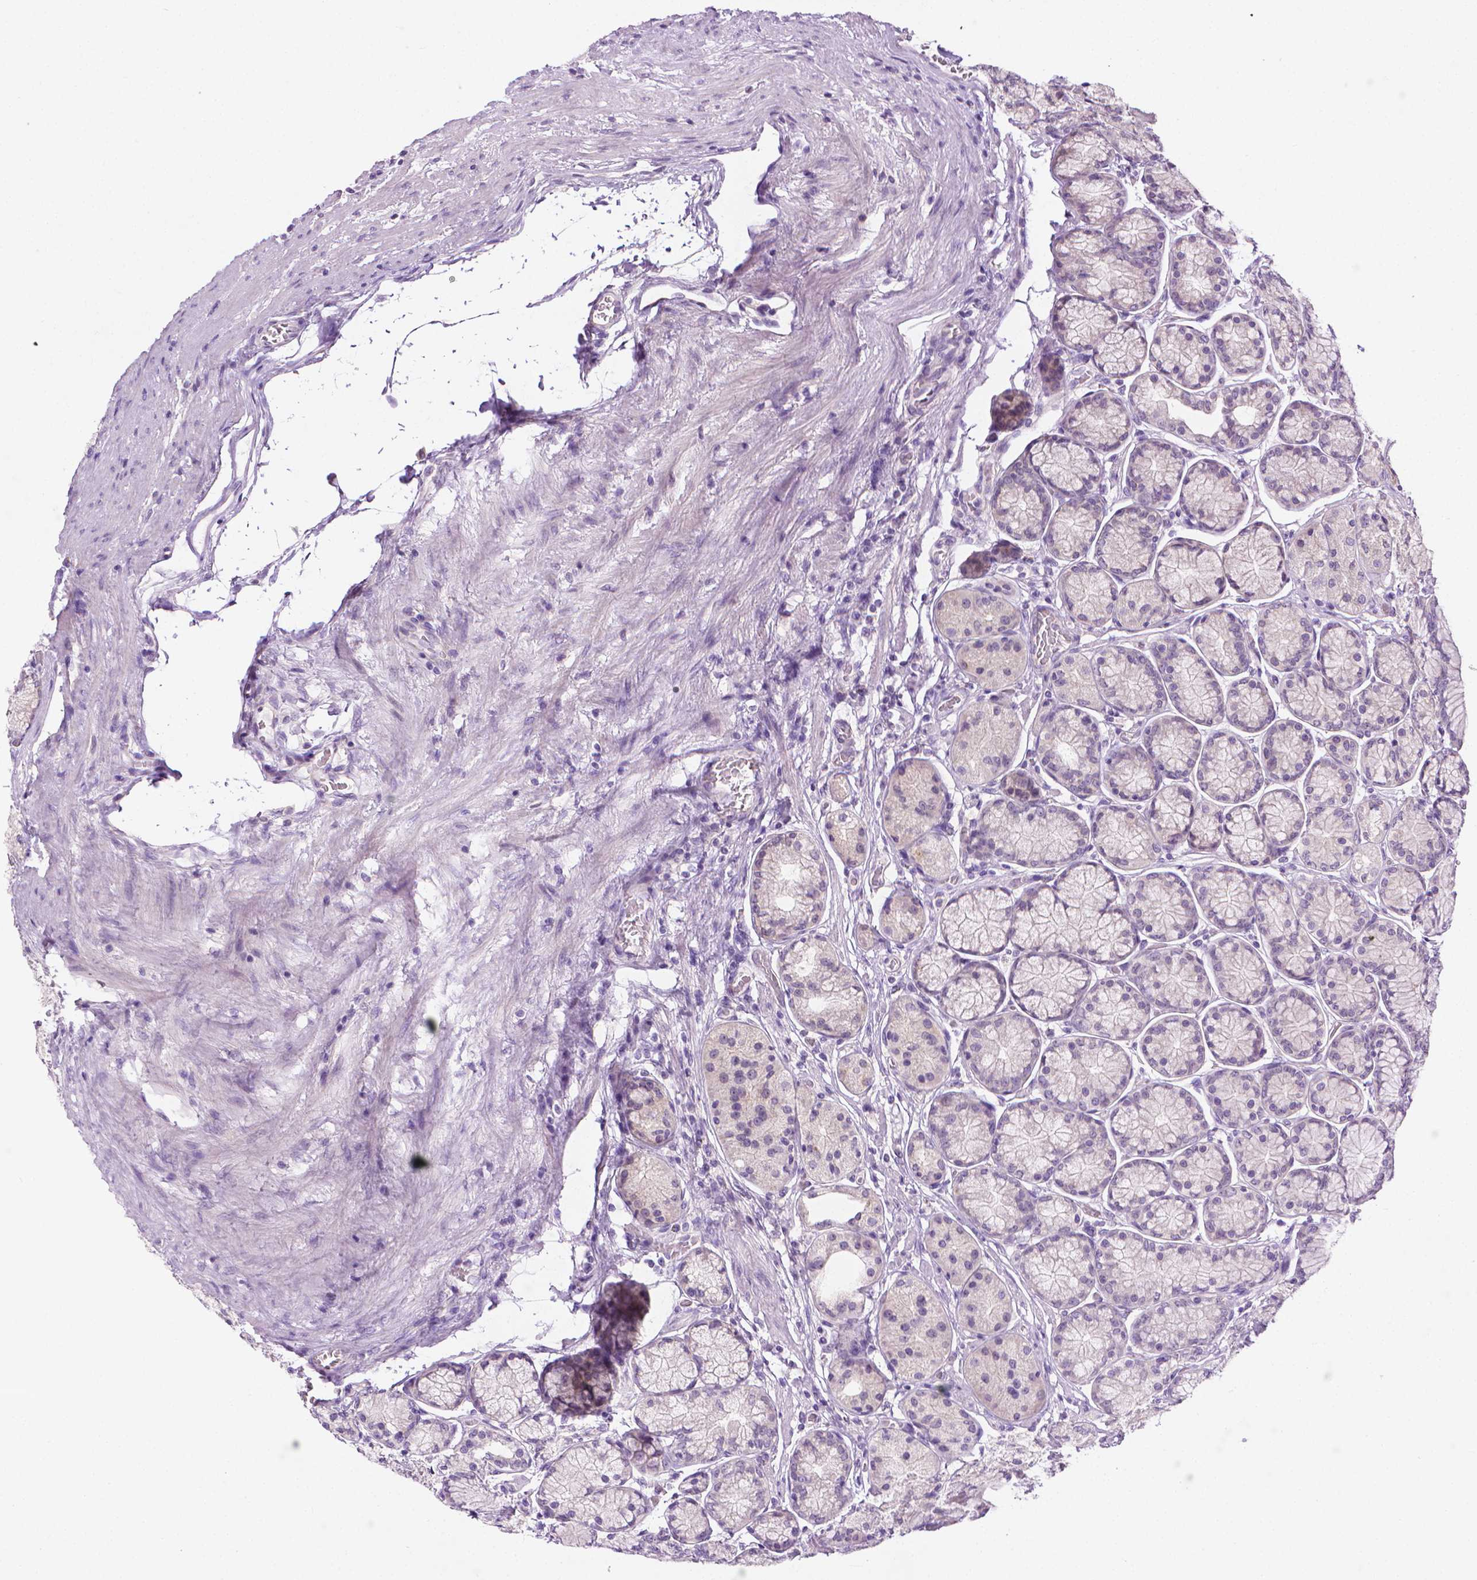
{"staining": {"intensity": "negative", "quantity": "none", "location": "none"}, "tissue": "stomach", "cell_type": "Glandular cells", "image_type": "normal", "snomed": [{"axis": "morphology", "description": "Normal tissue, NOS"}, {"axis": "morphology", "description": "Adenocarcinoma, NOS"}, {"axis": "morphology", "description": "Adenocarcinoma, High grade"}, {"axis": "topography", "description": "Stomach, upper"}, {"axis": "topography", "description": "Stomach"}], "caption": "Immunohistochemical staining of normal human stomach shows no significant expression in glandular cells.", "gene": "MCOLN3", "patient": {"sex": "female", "age": 65}}